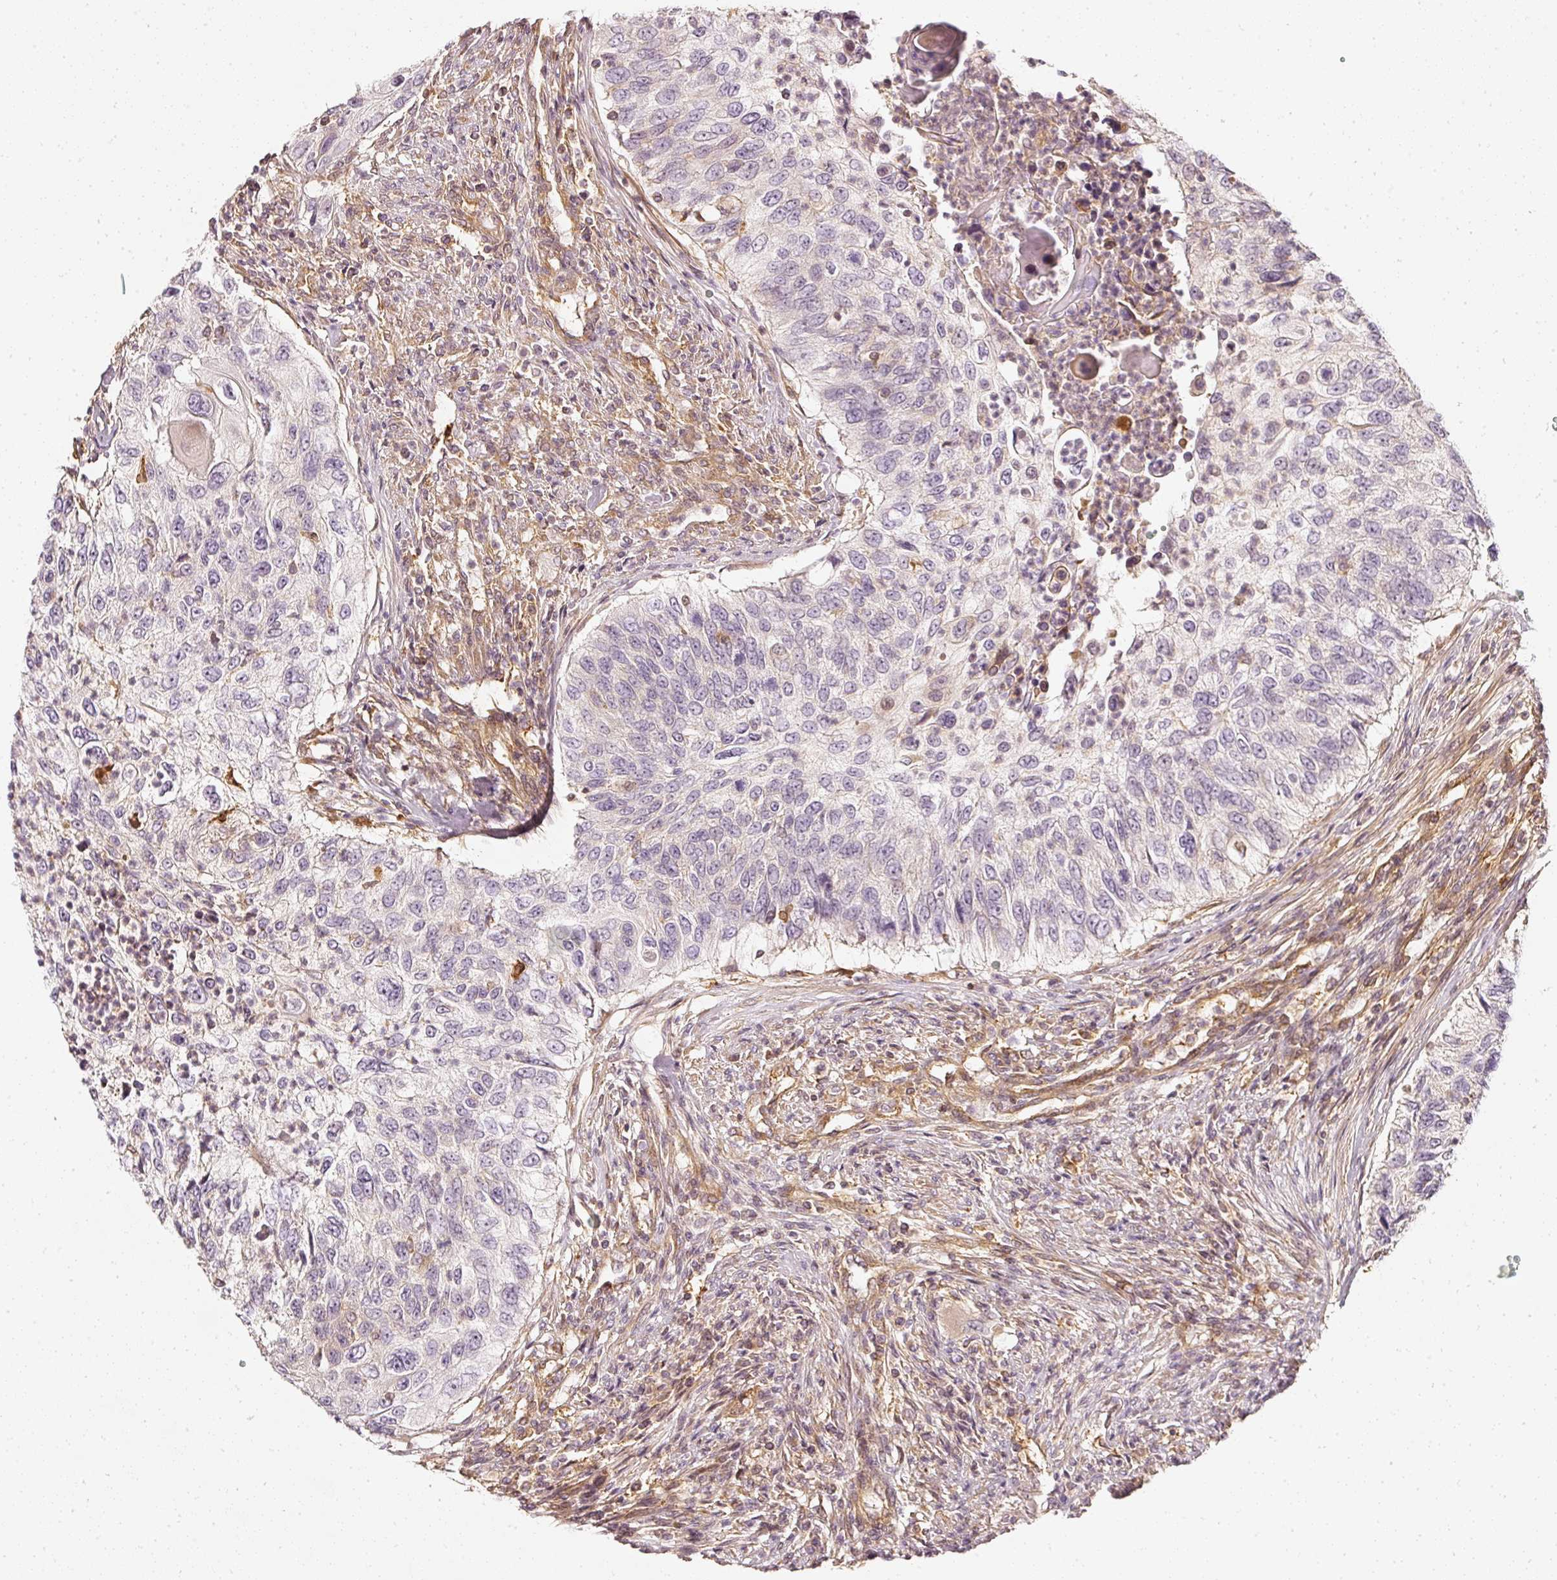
{"staining": {"intensity": "weak", "quantity": "<25%", "location": "cytoplasmic/membranous"}, "tissue": "urothelial cancer", "cell_type": "Tumor cells", "image_type": "cancer", "snomed": [{"axis": "morphology", "description": "Urothelial carcinoma, High grade"}, {"axis": "topography", "description": "Urinary bladder"}], "caption": "High-grade urothelial carcinoma stained for a protein using IHC demonstrates no expression tumor cells.", "gene": "ASMTL", "patient": {"sex": "female", "age": 60}}